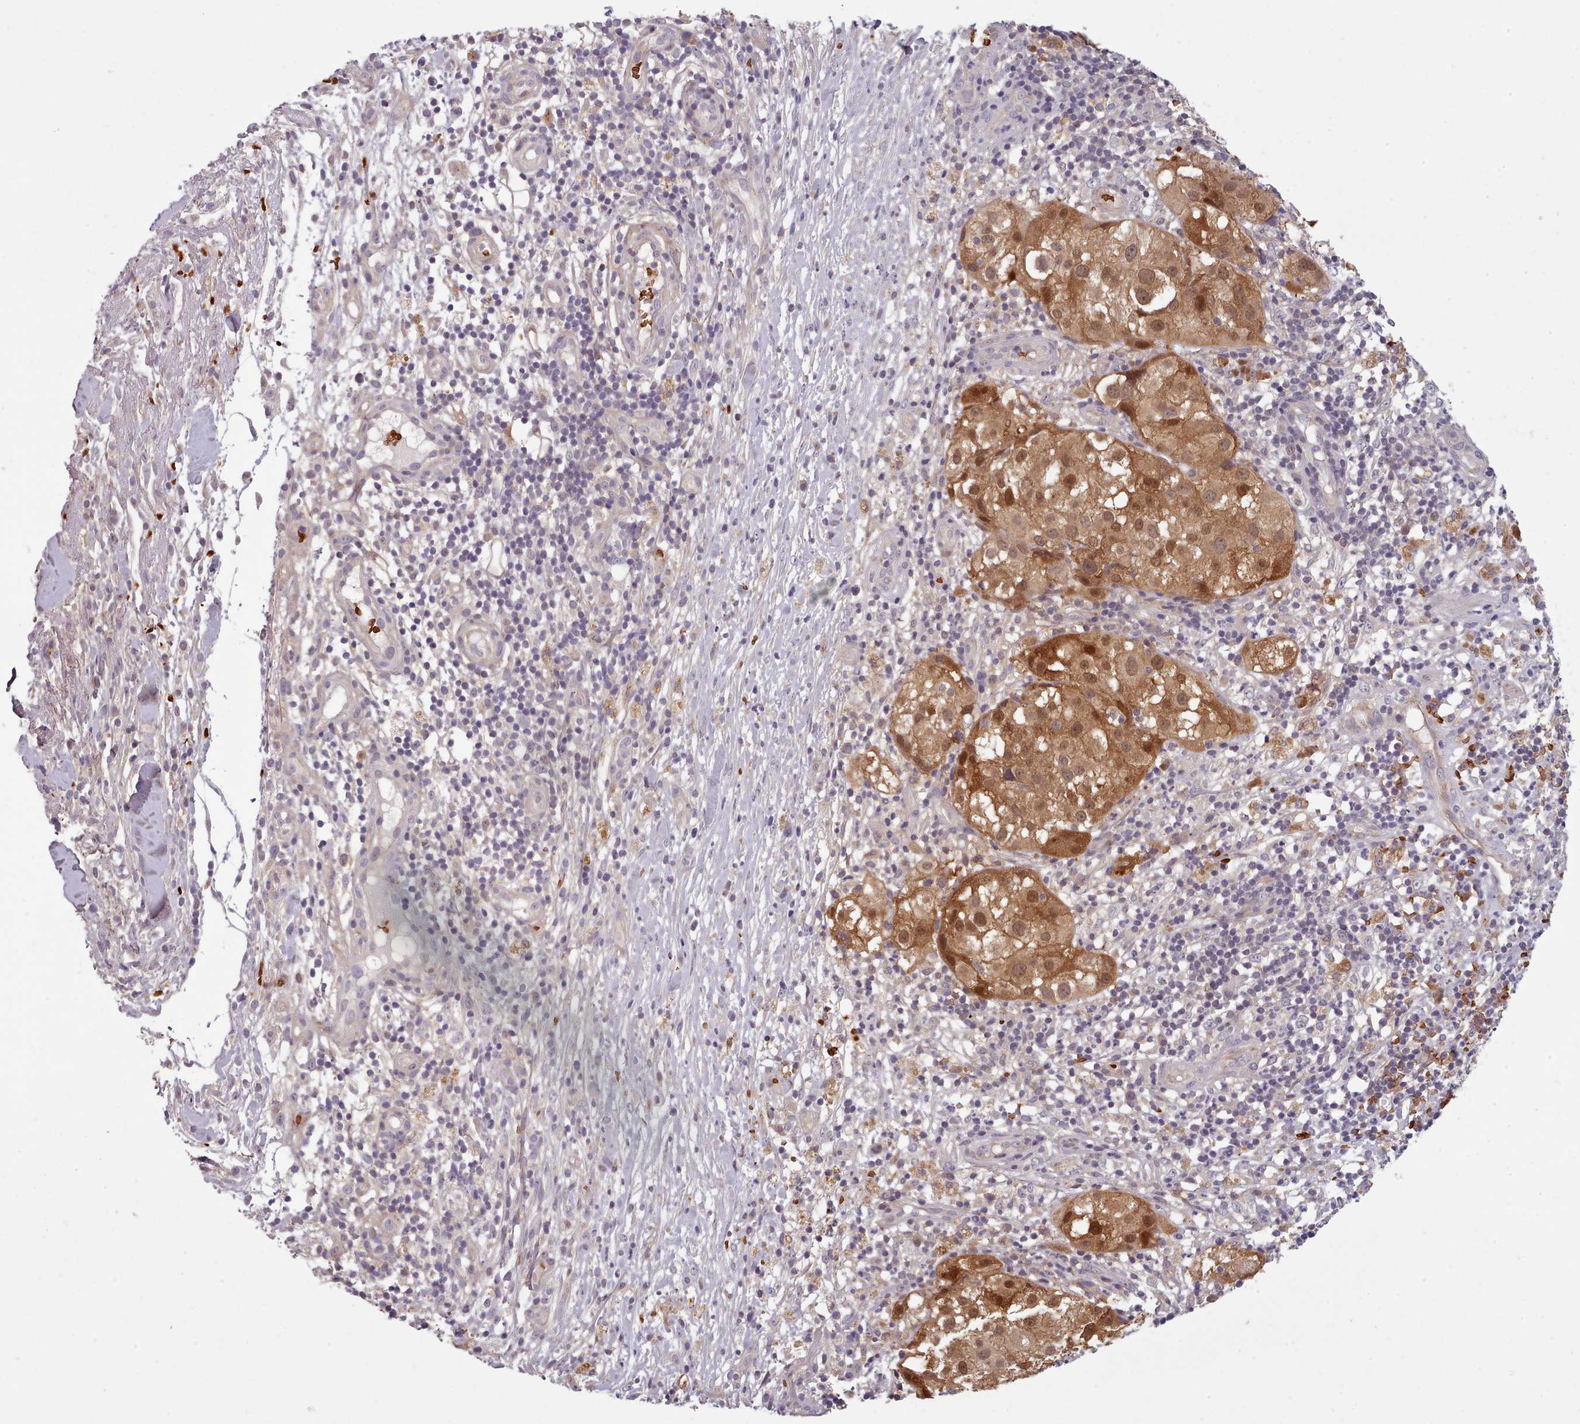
{"staining": {"intensity": "moderate", "quantity": ">75%", "location": "cytoplasmic/membranous,nuclear"}, "tissue": "melanoma", "cell_type": "Tumor cells", "image_type": "cancer", "snomed": [{"axis": "morphology", "description": "Normal morphology"}, {"axis": "morphology", "description": "Malignant melanoma, NOS"}, {"axis": "topography", "description": "Skin"}], "caption": "Protein positivity by immunohistochemistry shows moderate cytoplasmic/membranous and nuclear staining in approximately >75% of tumor cells in melanoma.", "gene": "CLNS1A", "patient": {"sex": "female", "age": 72}}